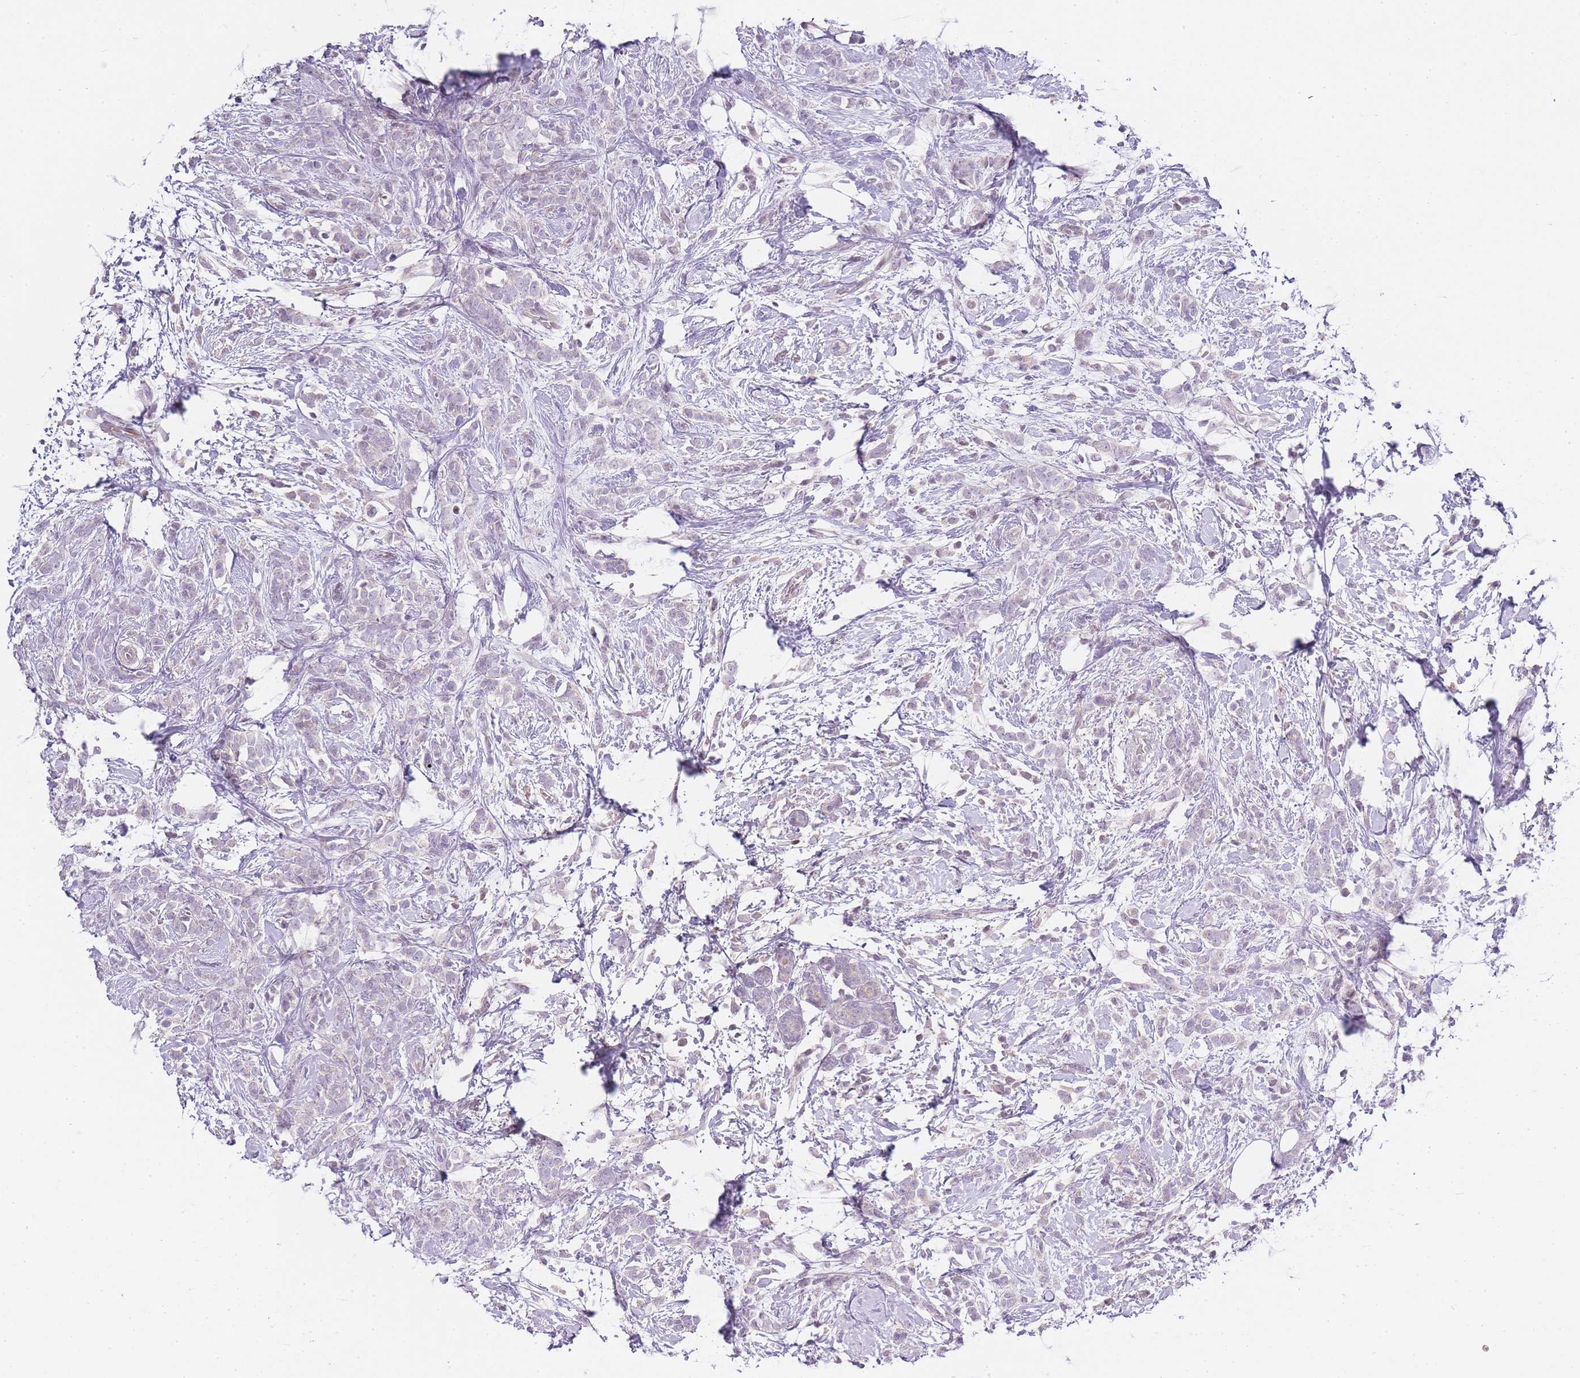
{"staining": {"intensity": "negative", "quantity": "none", "location": "none"}, "tissue": "breast cancer", "cell_type": "Tumor cells", "image_type": "cancer", "snomed": [{"axis": "morphology", "description": "Lobular carcinoma"}, {"axis": "topography", "description": "Breast"}], "caption": "IHC photomicrograph of human breast cancer stained for a protein (brown), which demonstrates no staining in tumor cells.", "gene": "OGG1", "patient": {"sex": "female", "age": 58}}